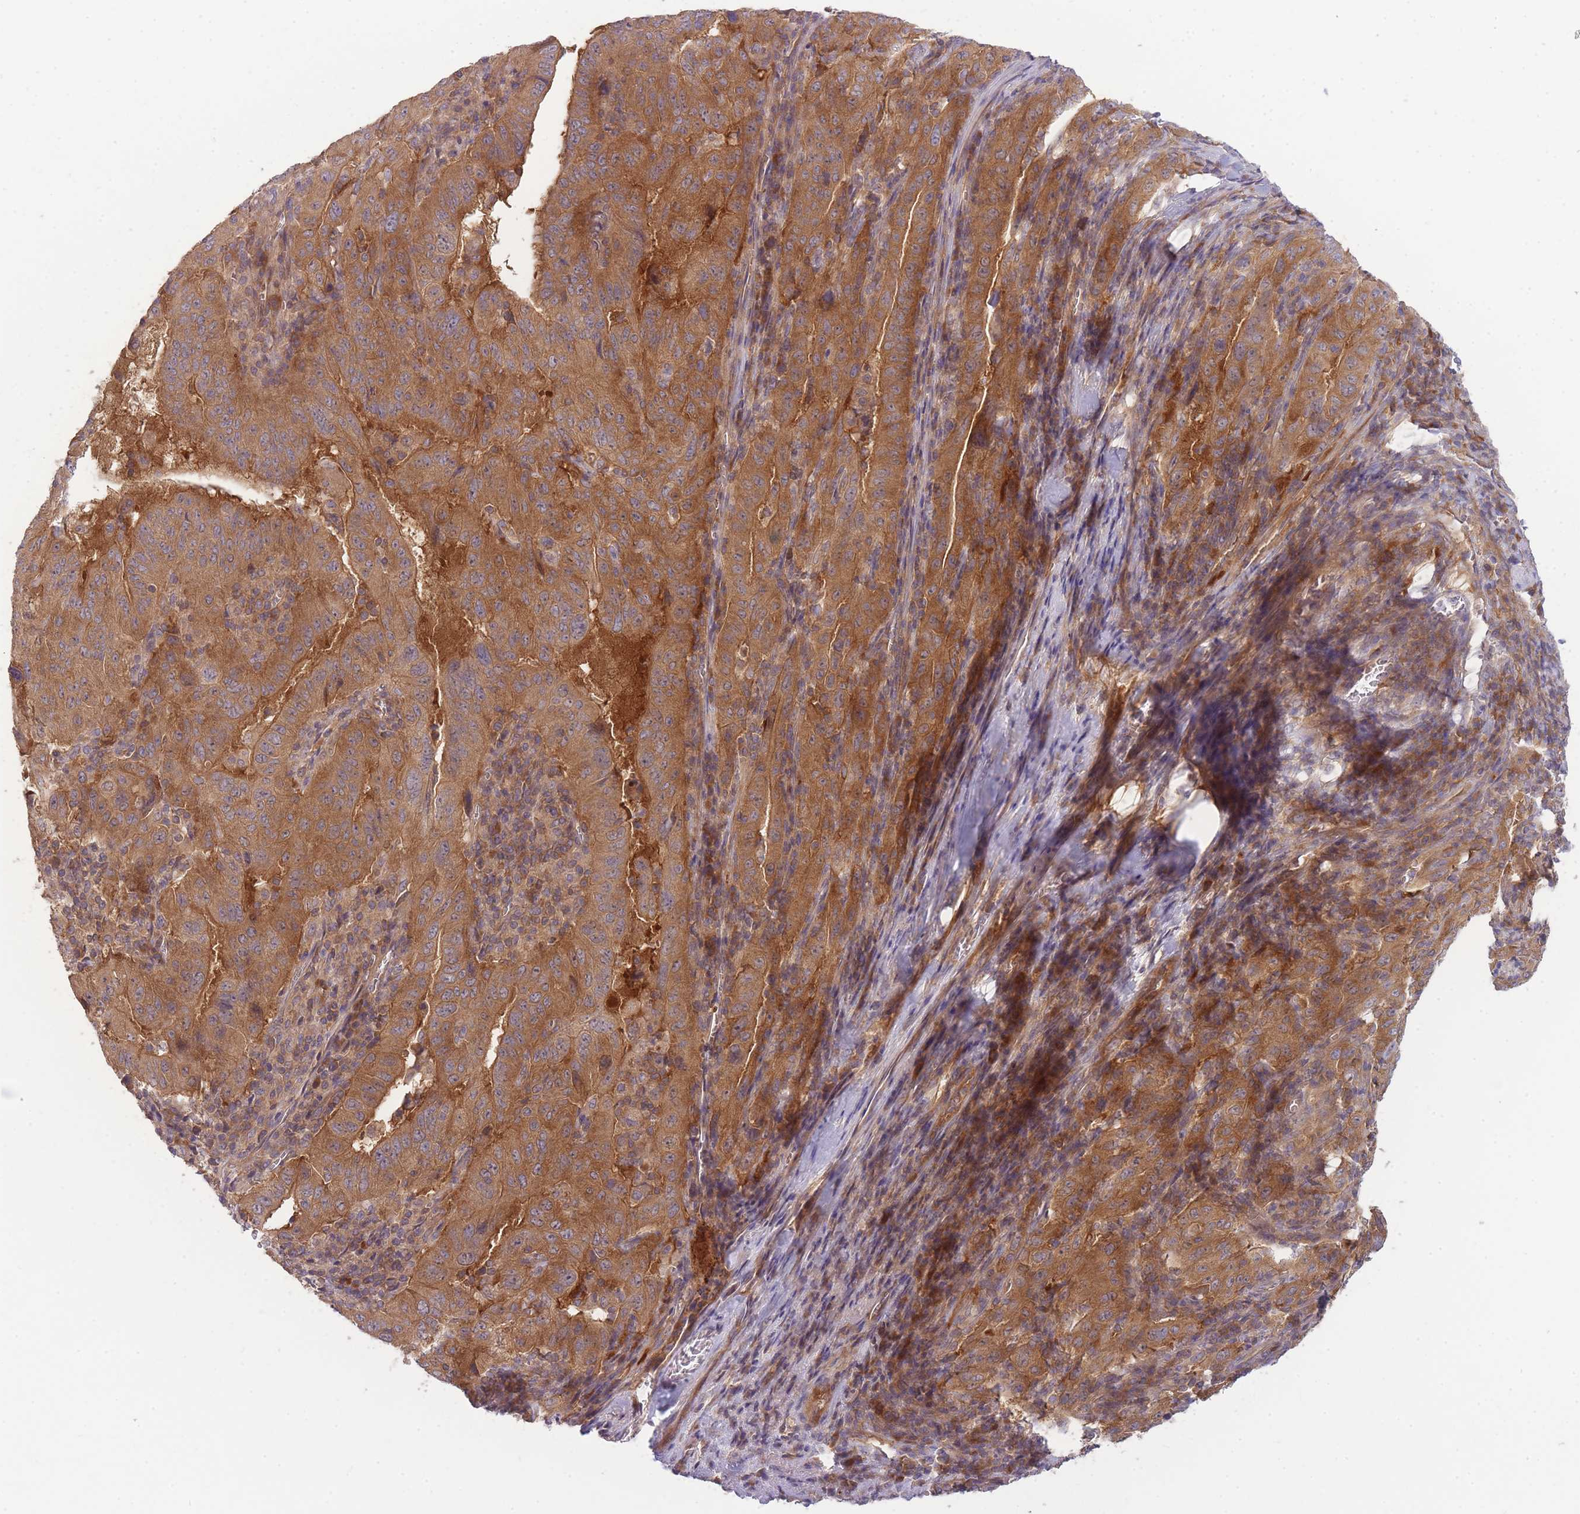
{"staining": {"intensity": "moderate", "quantity": ">75%", "location": "cytoplasmic/membranous"}, "tissue": "pancreatic cancer", "cell_type": "Tumor cells", "image_type": "cancer", "snomed": [{"axis": "morphology", "description": "Adenocarcinoma, NOS"}, {"axis": "topography", "description": "Pancreas"}], "caption": "A histopathology image of human pancreatic cancer stained for a protein demonstrates moderate cytoplasmic/membranous brown staining in tumor cells. Using DAB (3,3'-diaminobenzidine) (brown) and hematoxylin (blue) stains, captured at high magnification using brightfield microscopy.", "gene": "PFDN6", "patient": {"sex": "male", "age": 63}}